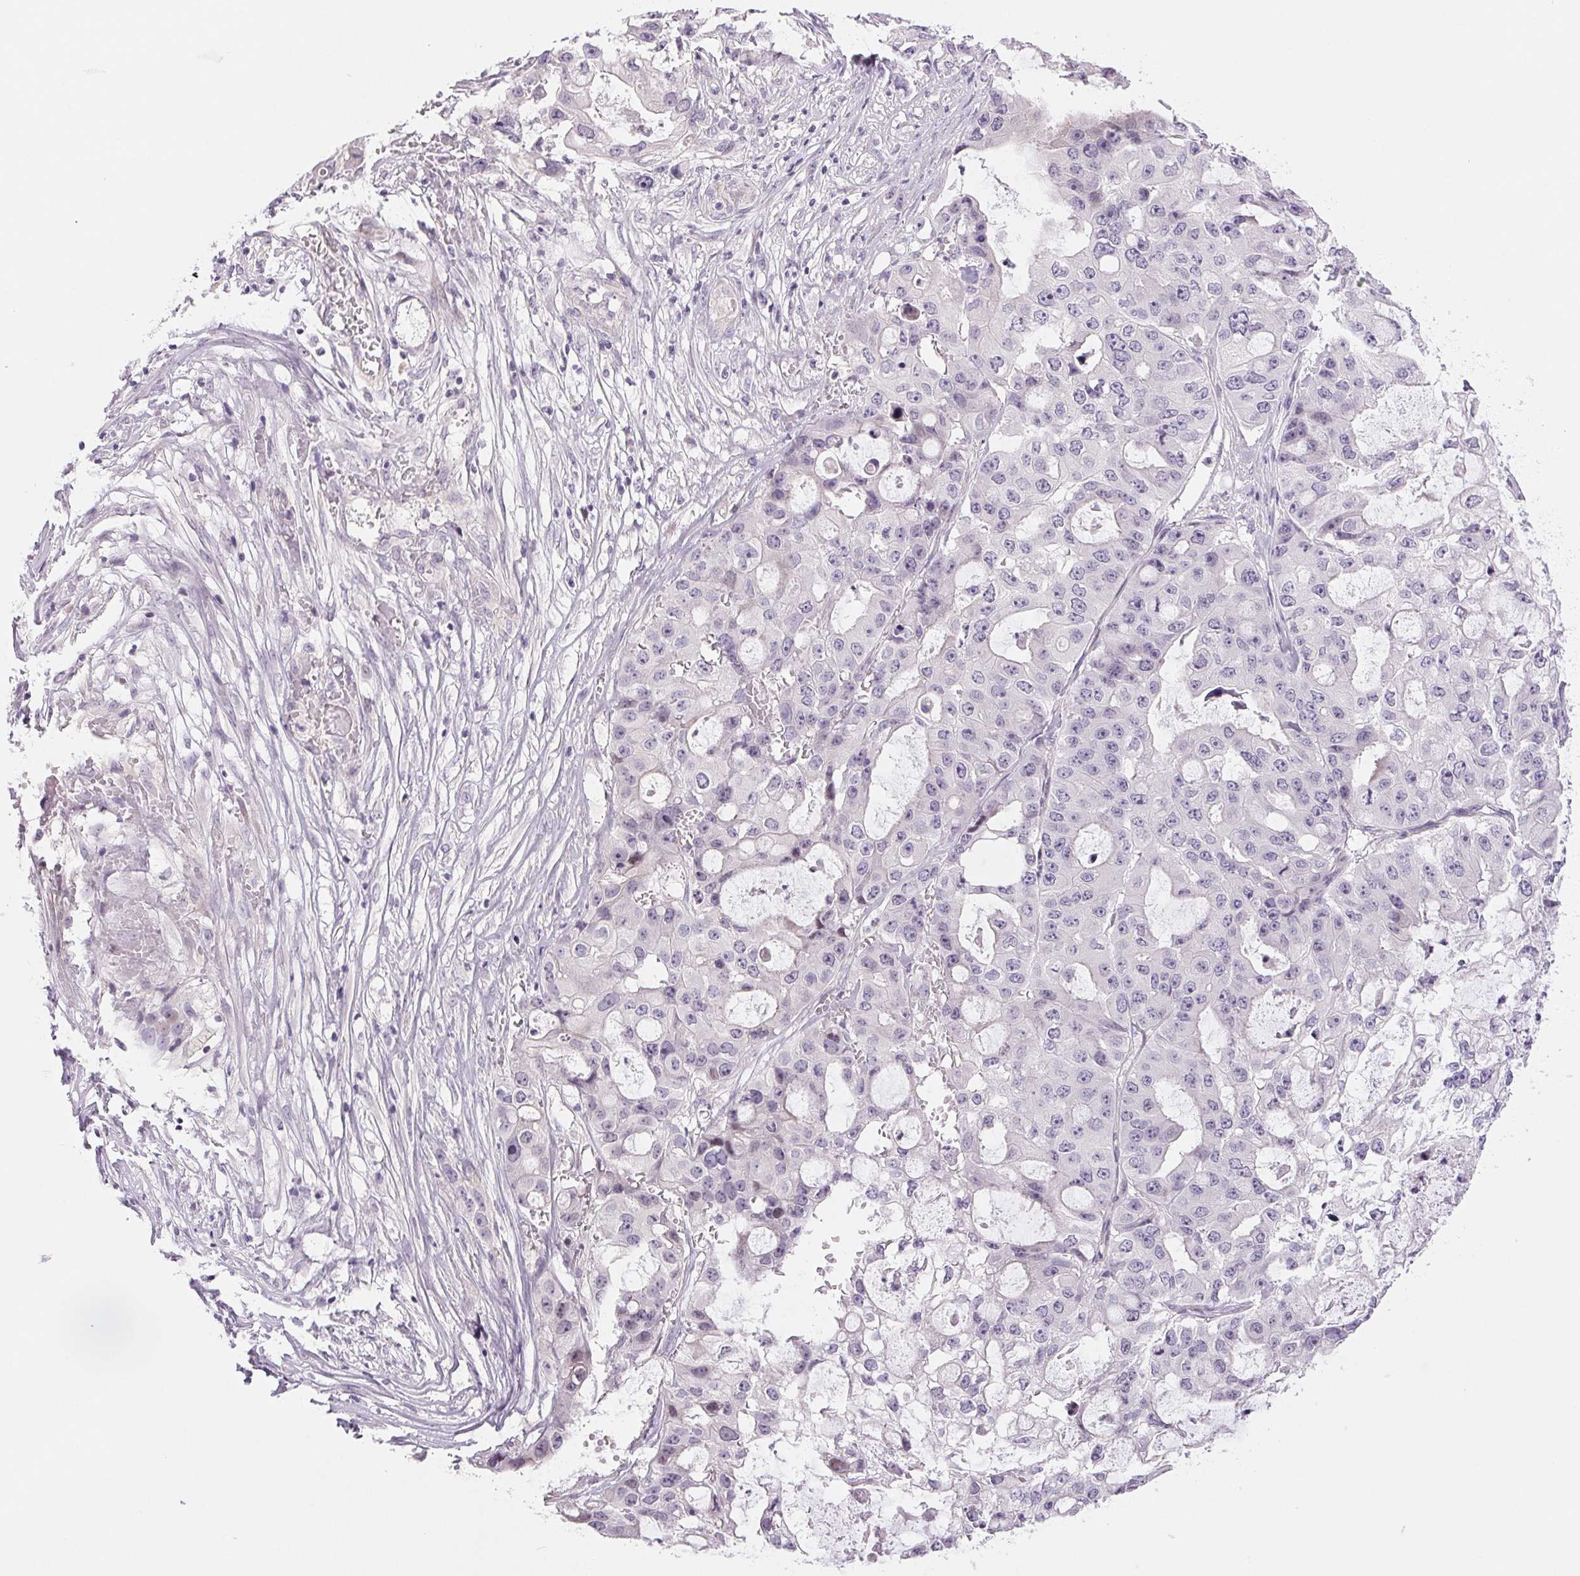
{"staining": {"intensity": "negative", "quantity": "none", "location": "none"}, "tissue": "ovarian cancer", "cell_type": "Tumor cells", "image_type": "cancer", "snomed": [{"axis": "morphology", "description": "Cystadenocarcinoma, serous, NOS"}, {"axis": "topography", "description": "Ovary"}], "caption": "A high-resolution image shows IHC staining of ovarian serous cystadenocarcinoma, which reveals no significant expression in tumor cells.", "gene": "CCDC168", "patient": {"sex": "female", "age": 56}}